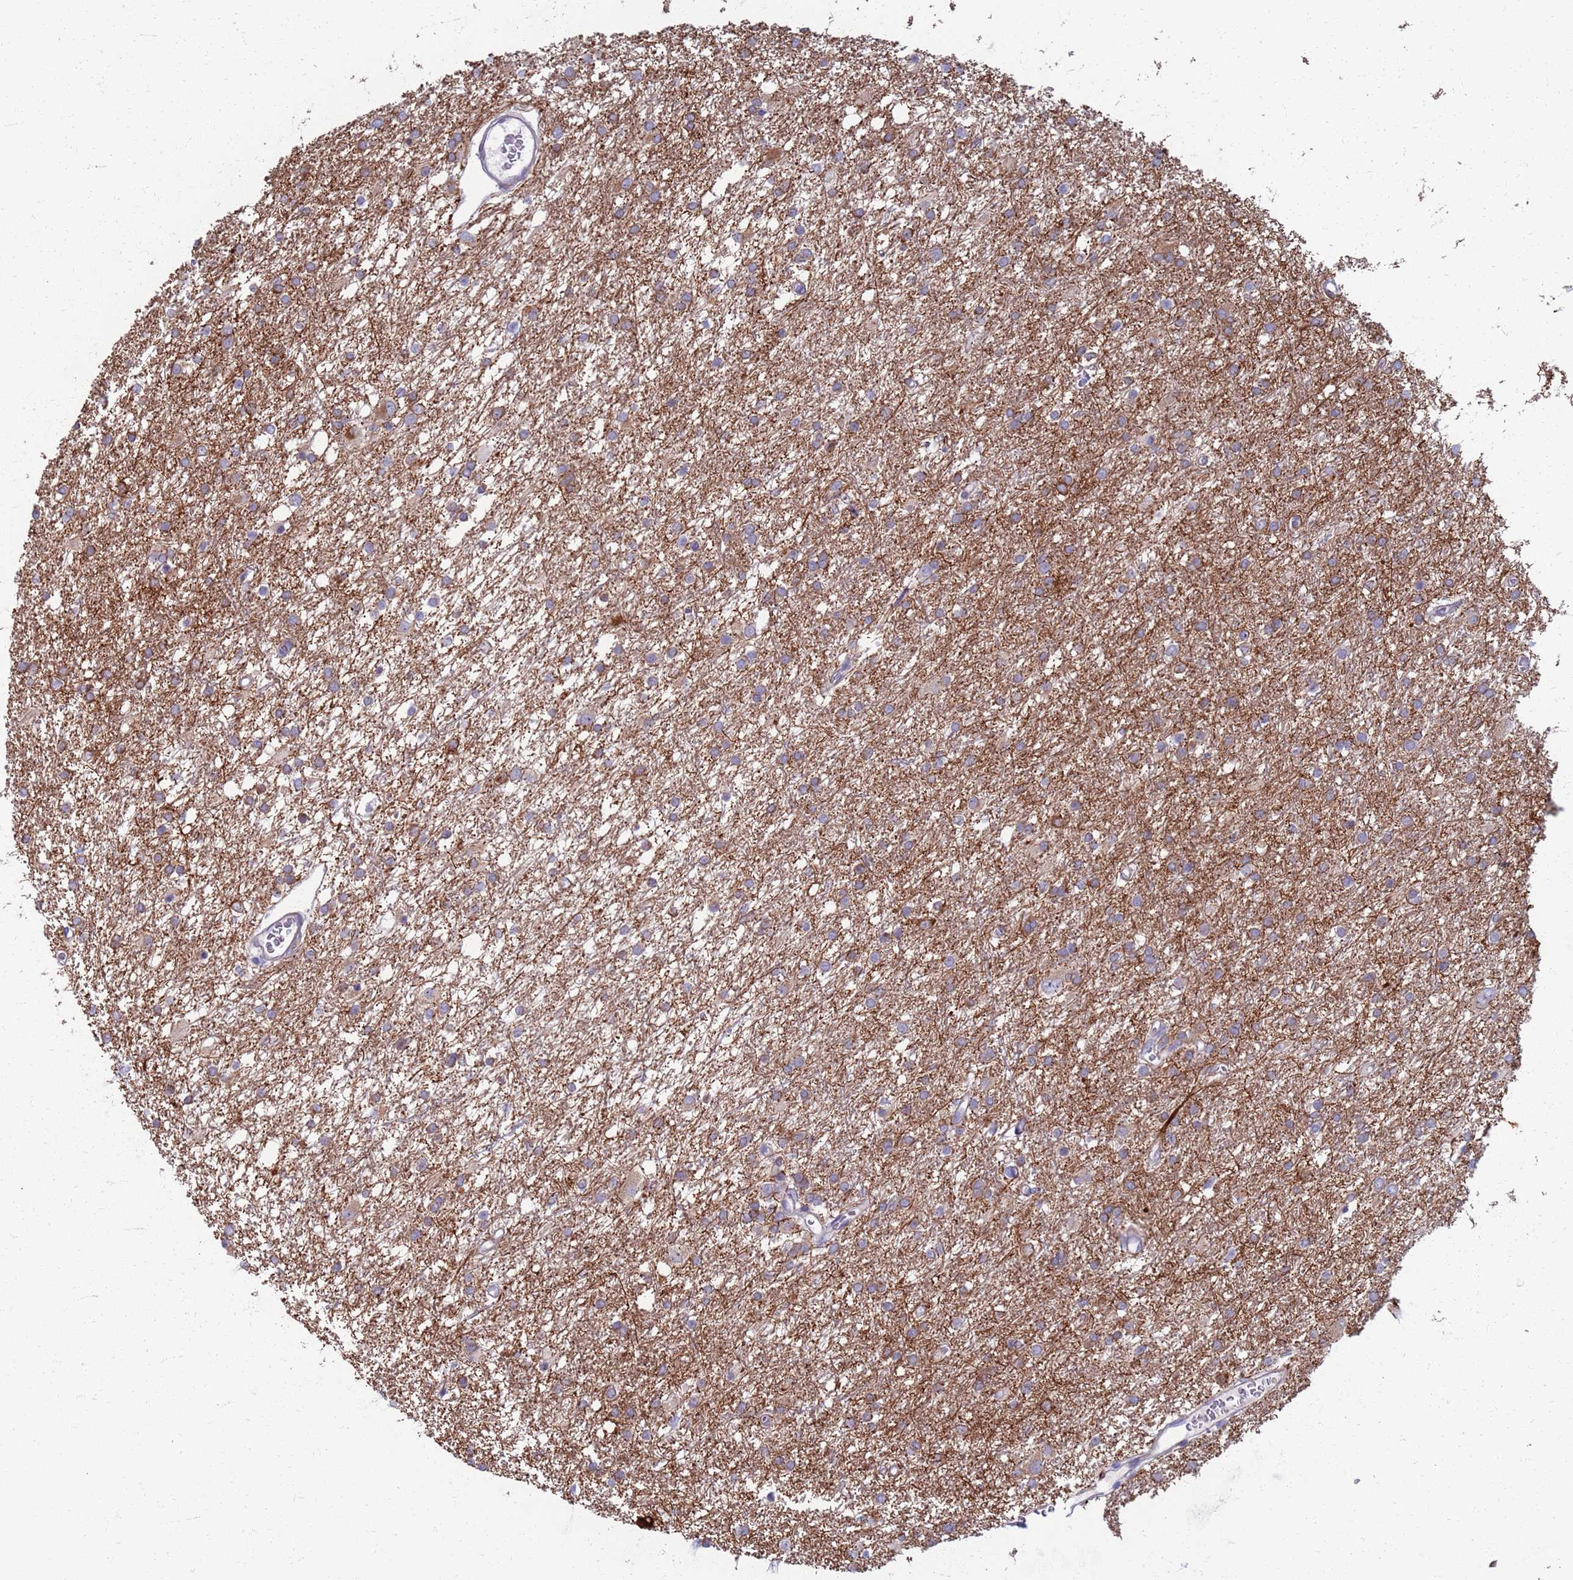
{"staining": {"intensity": "weak", "quantity": "25%-75%", "location": "cytoplasmic/membranous"}, "tissue": "glioma", "cell_type": "Tumor cells", "image_type": "cancer", "snomed": [{"axis": "morphology", "description": "Glioma, malignant, High grade"}, {"axis": "topography", "description": "Brain"}], "caption": "Immunohistochemistry image of neoplastic tissue: human glioma stained using IHC reveals low levels of weak protein expression localized specifically in the cytoplasmic/membranous of tumor cells, appearing as a cytoplasmic/membranous brown color.", "gene": "CLCA2", "patient": {"sex": "female", "age": 50}}